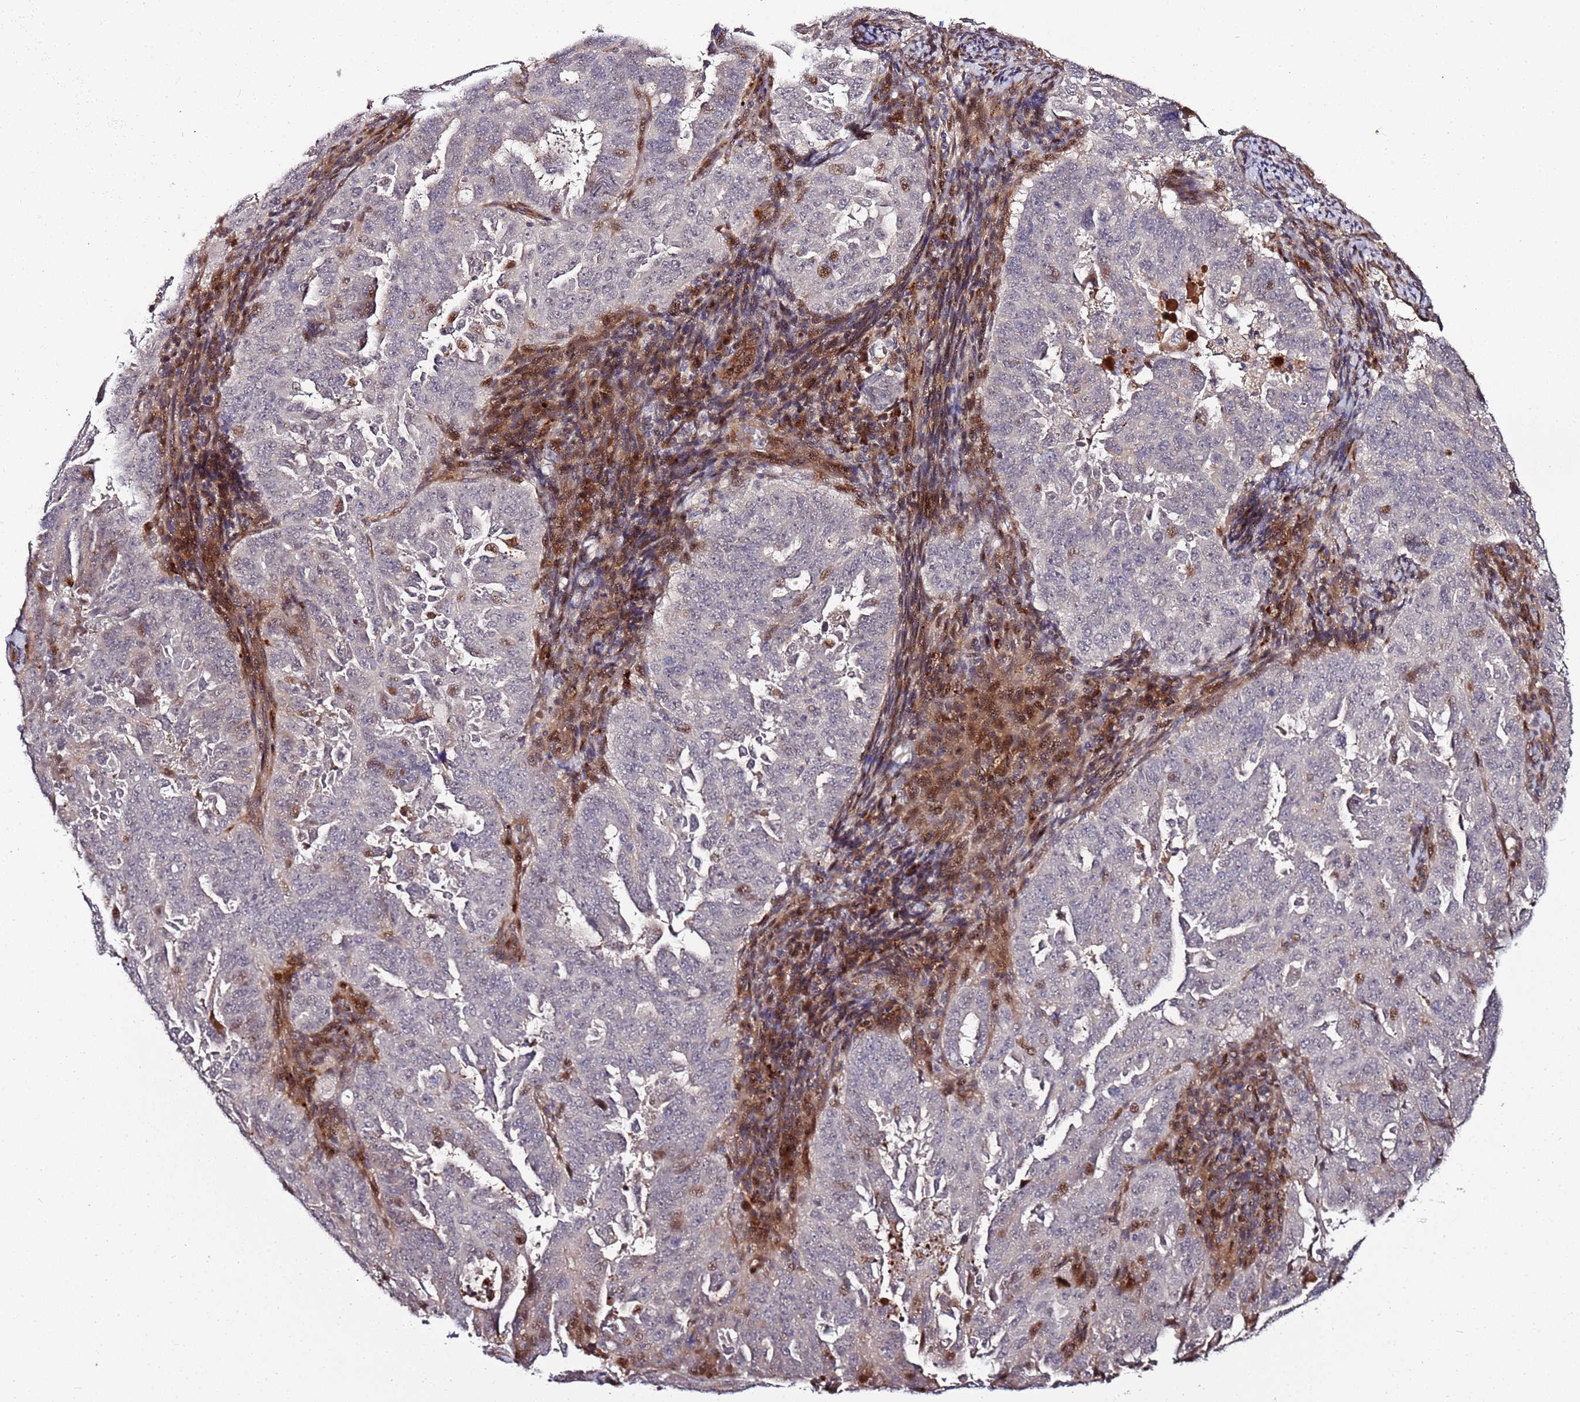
{"staining": {"intensity": "moderate", "quantity": "<25%", "location": "nuclear"}, "tissue": "endometrial cancer", "cell_type": "Tumor cells", "image_type": "cancer", "snomed": [{"axis": "morphology", "description": "Adenocarcinoma, NOS"}, {"axis": "topography", "description": "Endometrium"}], "caption": "Endometrial cancer tissue reveals moderate nuclear expression in approximately <25% of tumor cells The protein of interest is shown in brown color, while the nuclei are stained blue.", "gene": "RHBDL1", "patient": {"sex": "female", "age": 65}}